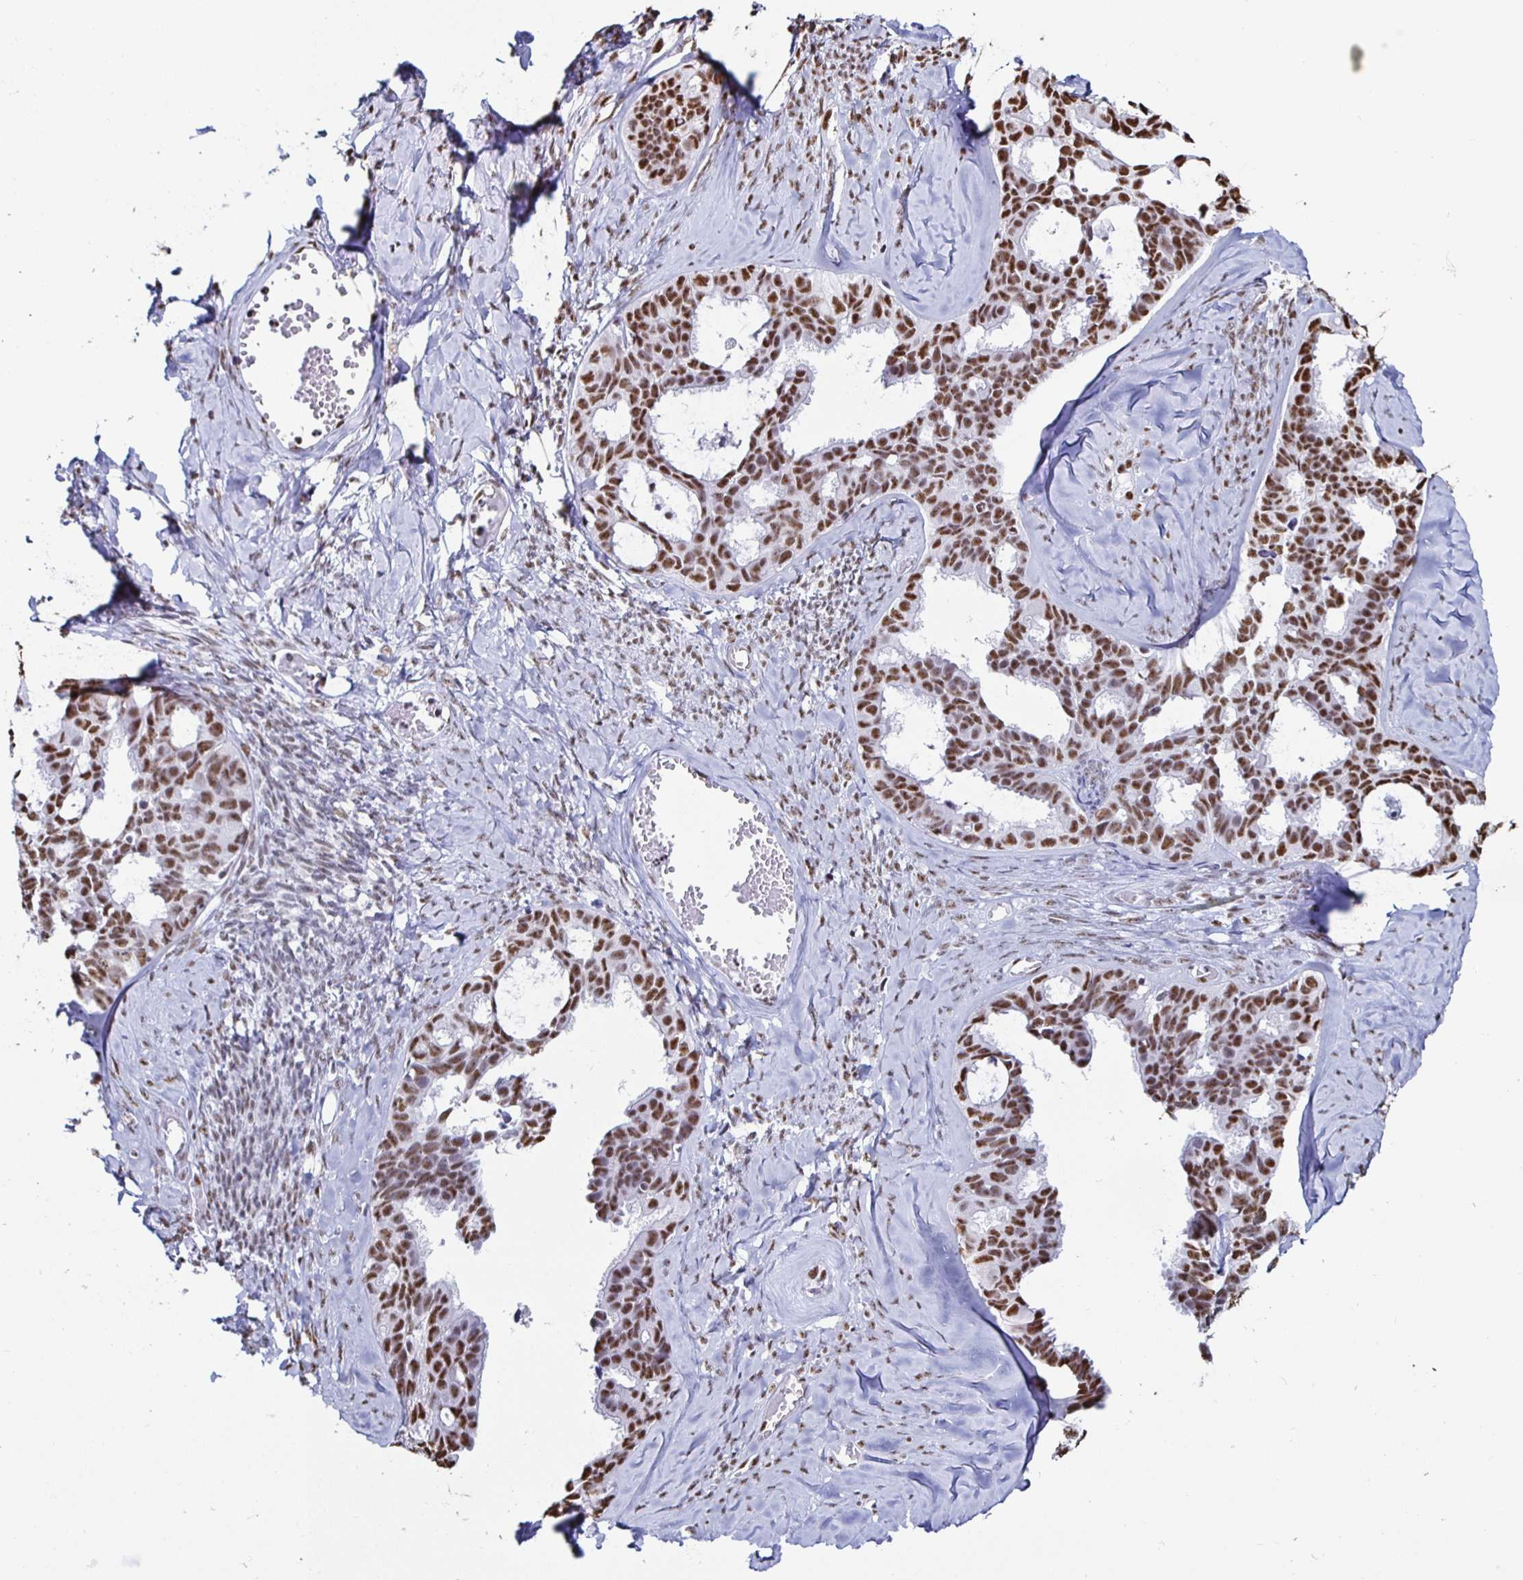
{"staining": {"intensity": "strong", "quantity": ">75%", "location": "nuclear"}, "tissue": "ovarian cancer", "cell_type": "Tumor cells", "image_type": "cancer", "snomed": [{"axis": "morphology", "description": "Cystadenocarcinoma, serous, NOS"}, {"axis": "topography", "description": "Ovary"}], "caption": "IHC histopathology image of ovarian cancer stained for a protein (brown), which reveals high levels of strong nuclear positivity in approximately >75% of tumor cells.", "gene": "DDX39B", "patient": {"sex": "female", "age": 69}}